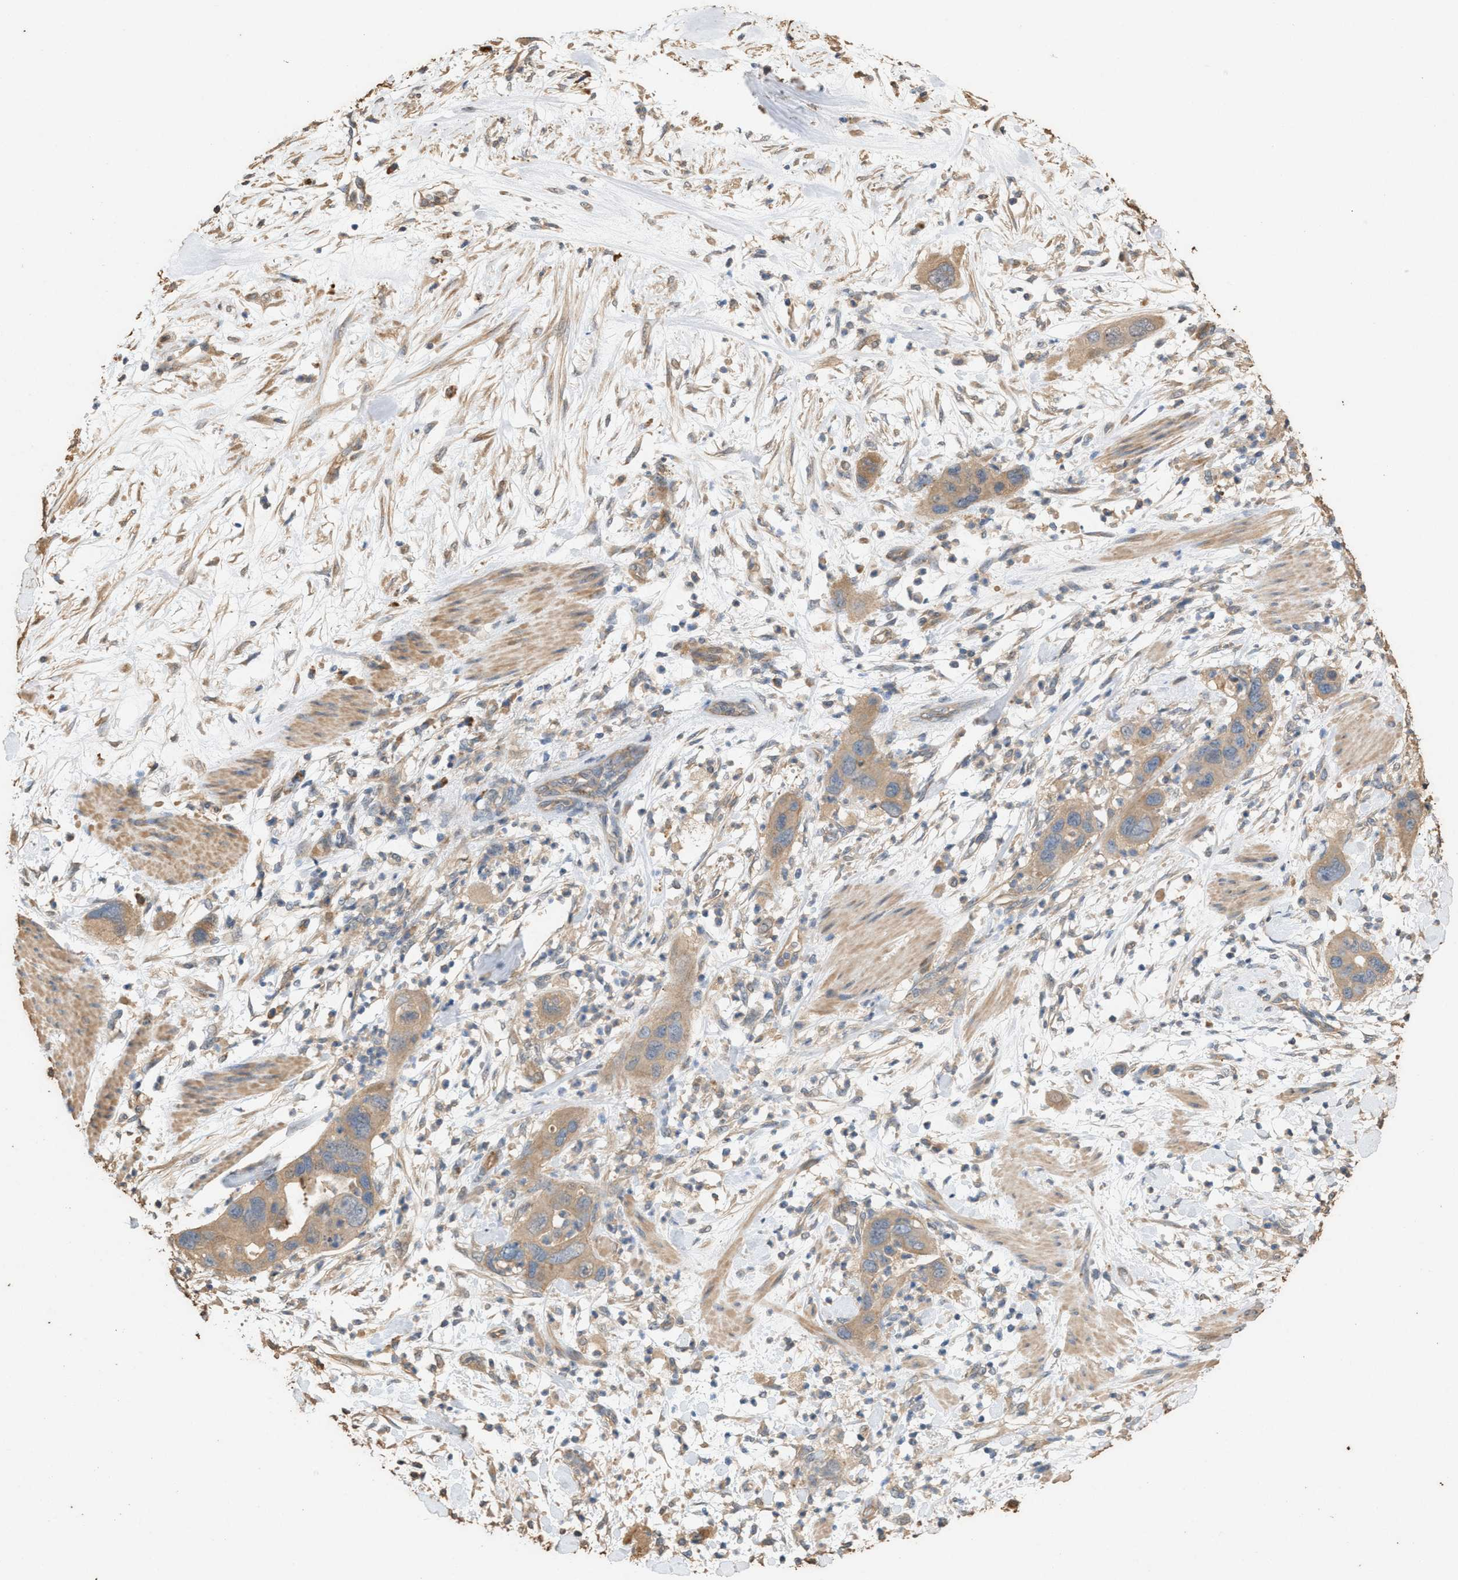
{"staining": {"intensity": "weak", "quantity": ">75%", "location": "cytoplasmic/membranous"}, "tissue": "pancreatic cancer", "cell_type": "Tumor cells", "image_type": "cancer", "snomed": [{"axis": "morphology", "description": "Adenocarcinoma, NOS"}, {"axis": "topography", "description": "Pancreas"}], "caption": "Immunohistochemistry (DAB) staining of human adenocarcinoma (pancreatic) exhibits weak cytoplasmic/membranous protein expression in about >75% of tumor cells.", "gene": "DCAF7", "patient": {"sex": "female", "age": 71}}